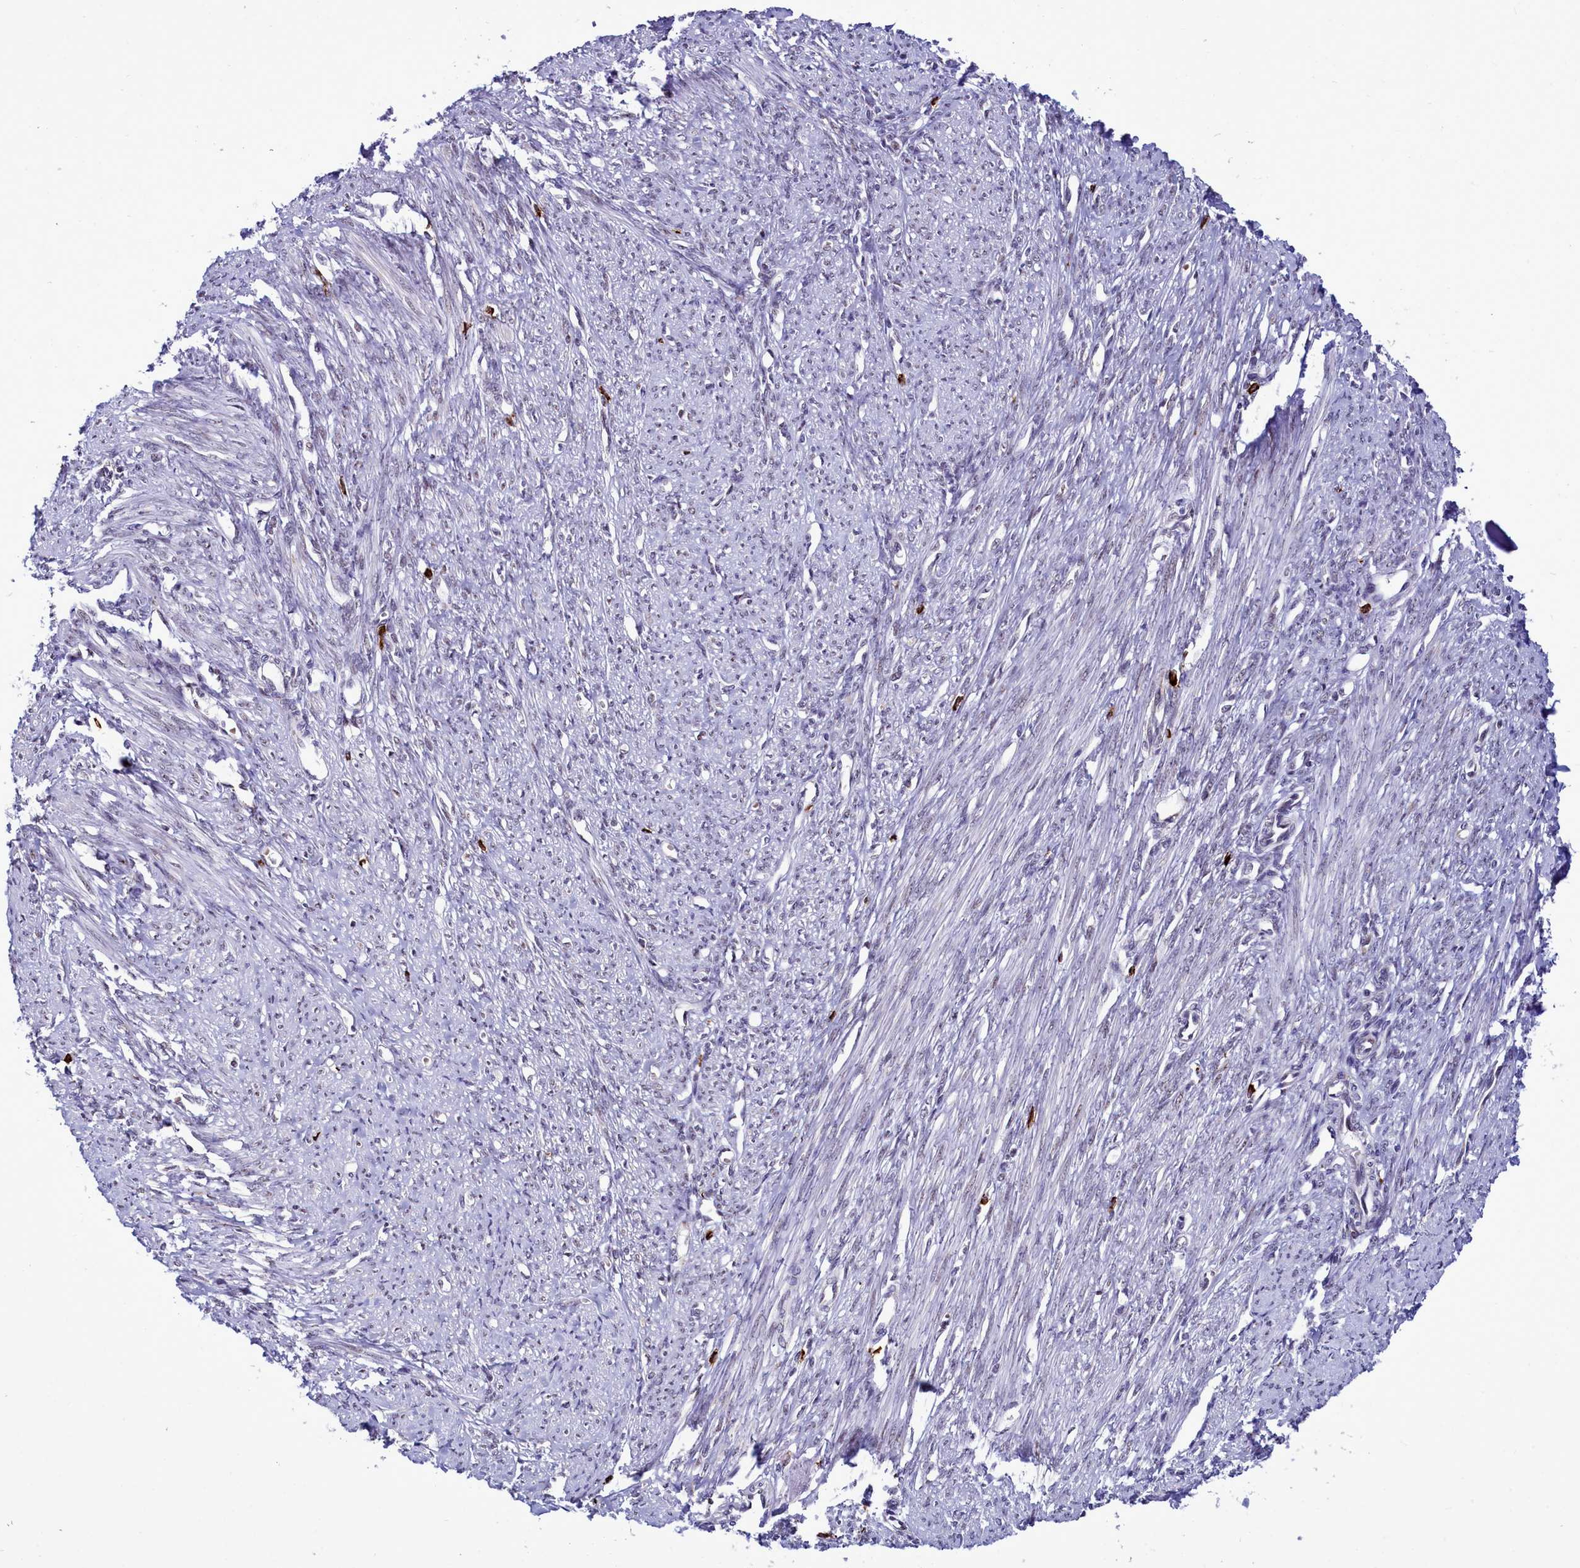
{"staining": {"intensity": "weak", "quantity": "25%-75%", "location": "nuclear"}, "tissue": "smooth muscle", "cell_type": "Smooth muscle cells", "image_type": "normal", "snomed": [{"axis": "morphology", "description": "Normal tissue, NOS"}, {"axis": "topography", "description": "Smooth muscle"}, {"axis": "topography", "description": "Uterus"}], "caption": "Immunohistochemical staining of normal smooth muscle shows weak nuclear protein staining in about 25%-75% of smooth muscle cells. The protein is shown in brown color, while the nuclei are stained blue.", "gene": "POM121L2", "patient": {"sex": "female", "age": 59}}